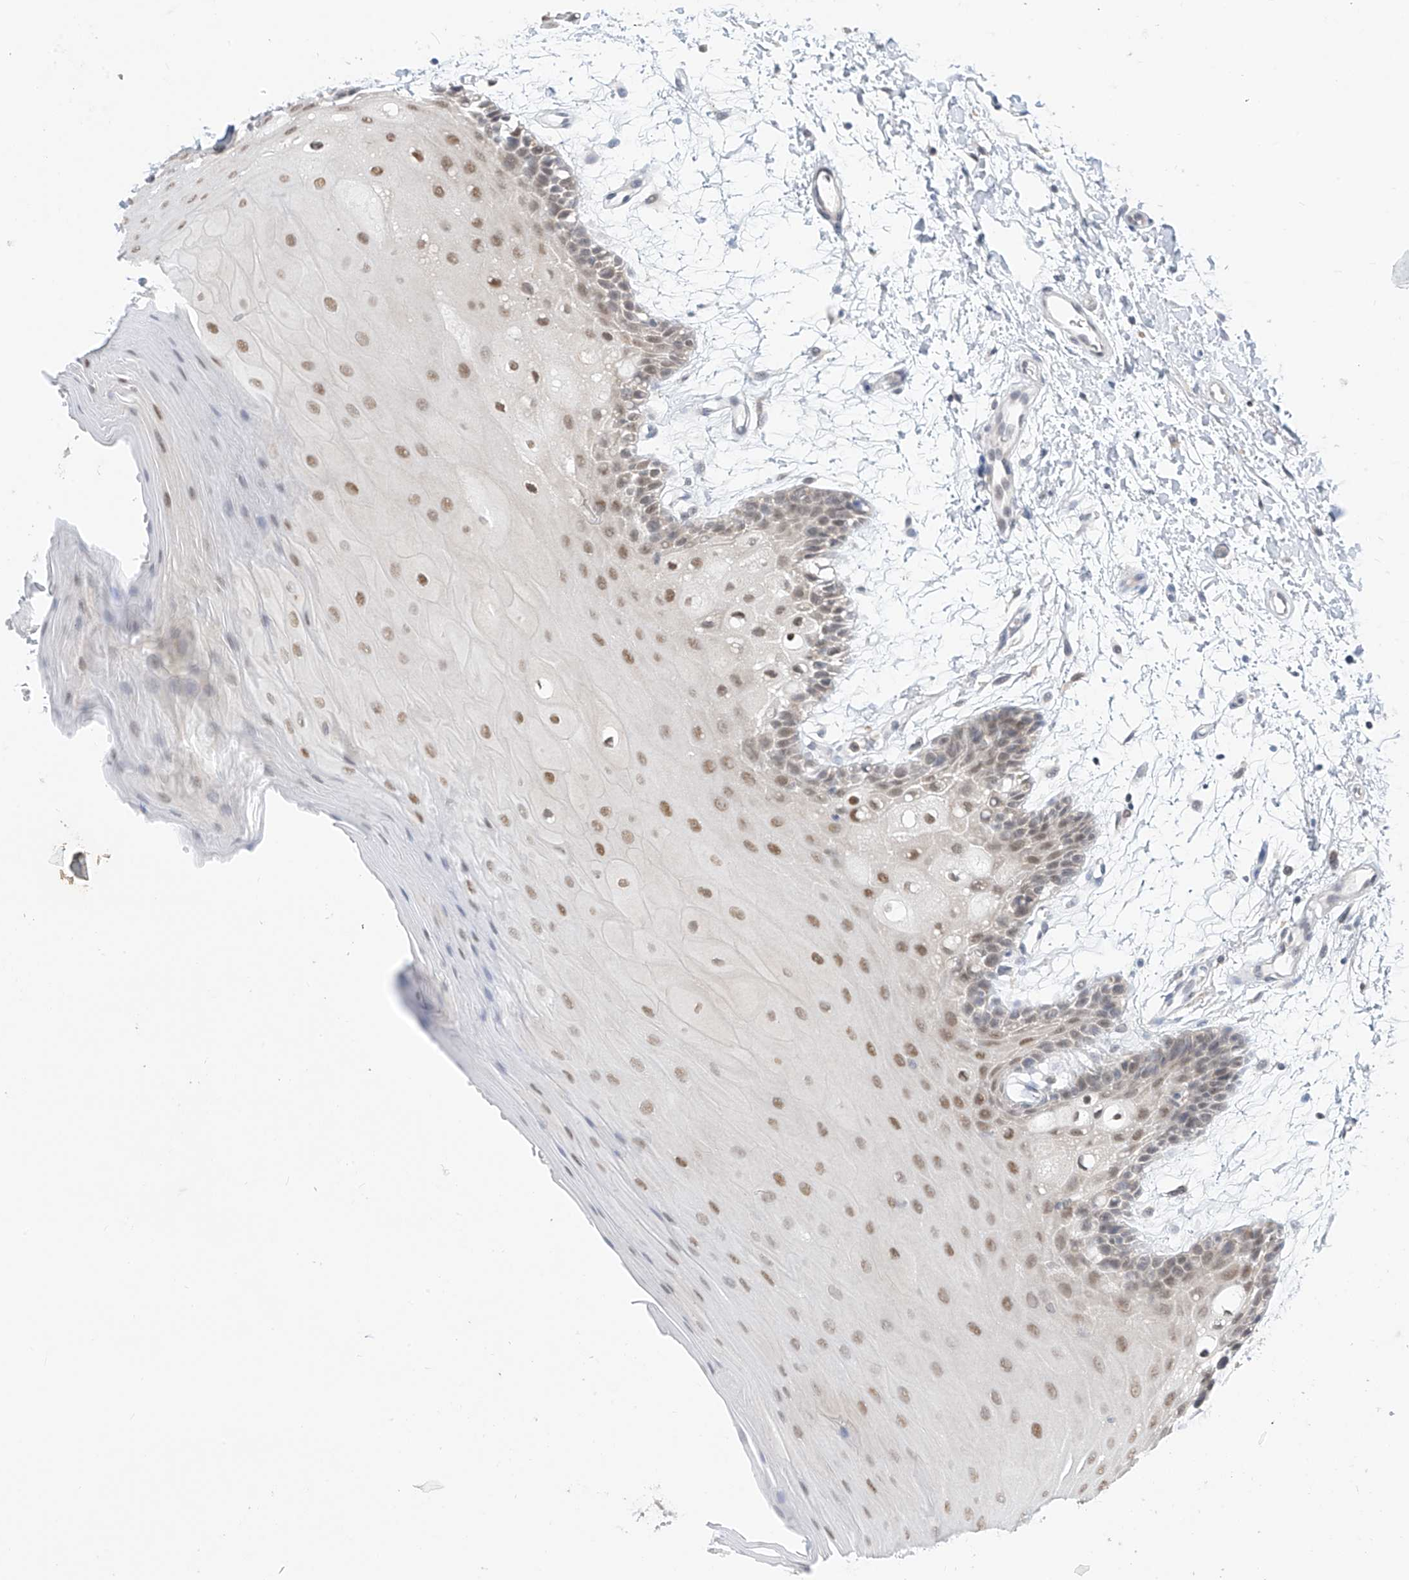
{"staining": {"intensity": "moderate", "quantity": ">75%", "location": "nuclear"}, "tissue": "oral mucosa", "cell_type": "Squamous epithelial cells", "image_type": "normal", "snomed": [{"axis": "morphology", "description": "Normal tissue, NOS"}, {"axis": "topography", "description": "Skeletal muscle"}, {"axis": "topography", "description": "Oral tissue"}, {"axis": "topography", "description": "Salivary gland"}, {"axis": "topography", "description": "Peripheral nerve tissue"}], "caption": "High-magnification brightfield microscopy of benign oral mucosa stained with DAB (brown) and counterstained with hematoxylin (blue). squamous epithelial cells exhibit moderate nuclear expression is seen in approximately>75% of cells. Nuclei are stained in blue.", "gene": "APLF", "patient": {"sex": "male", "age": 54}}